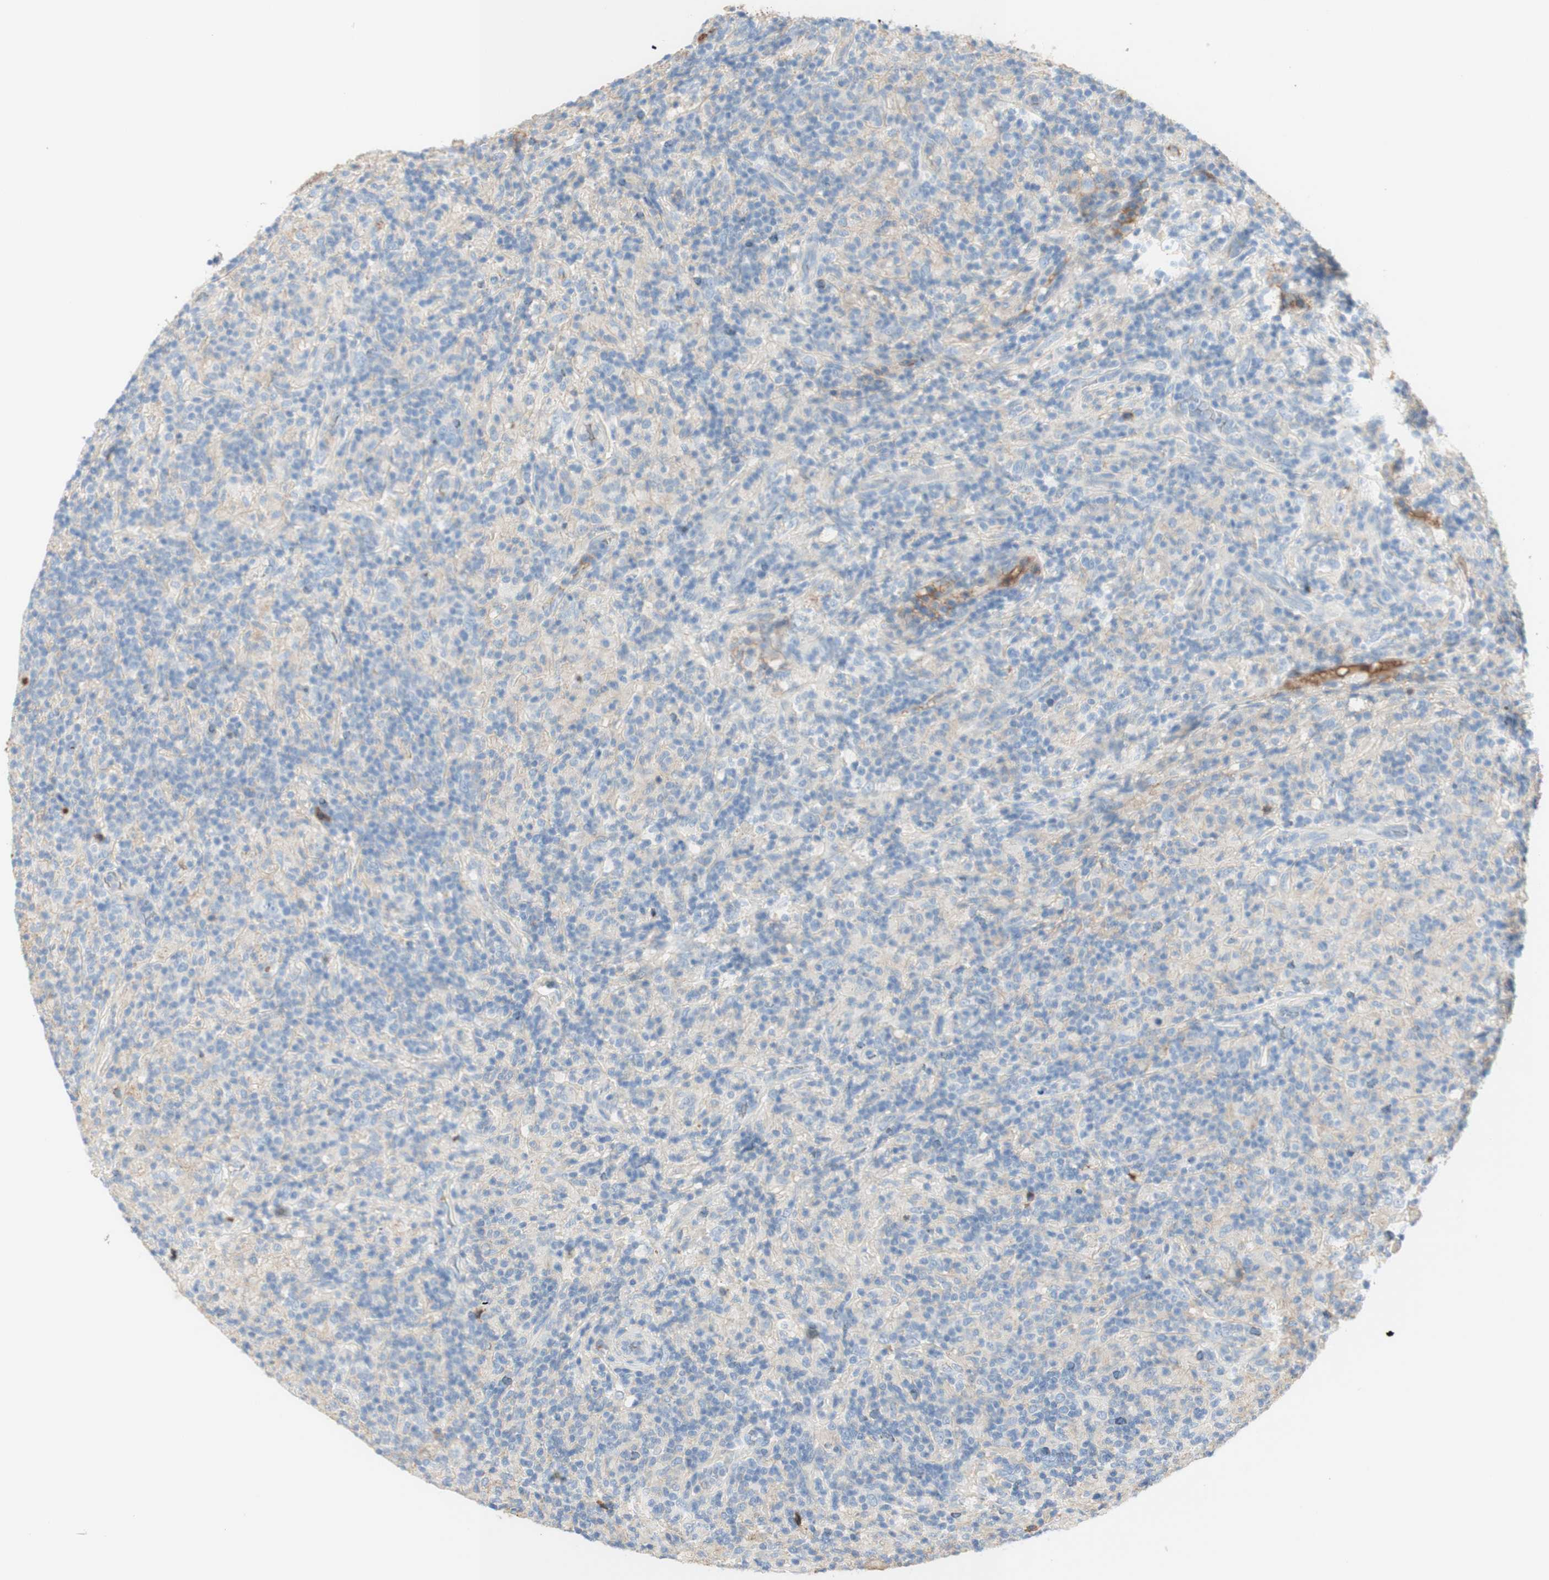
{"staining": {"intensity": "negative", "quantity": "none", "location": "none"}, "tissue": "lymphoma", "cell_type": "Tumor cells", "image_type": "cancer", "snomed": [{"axis": "morphology", "description": "Hodgkin's disease, NOS"}, {"axis": "topography", "description": "Lymph node"}], "caption": "Lymphoma was stained to show a protein in brown. There is no significant staining in tumor cells.", "gene": "KNG1", "patient": {"sex": "male", "age": 70}}